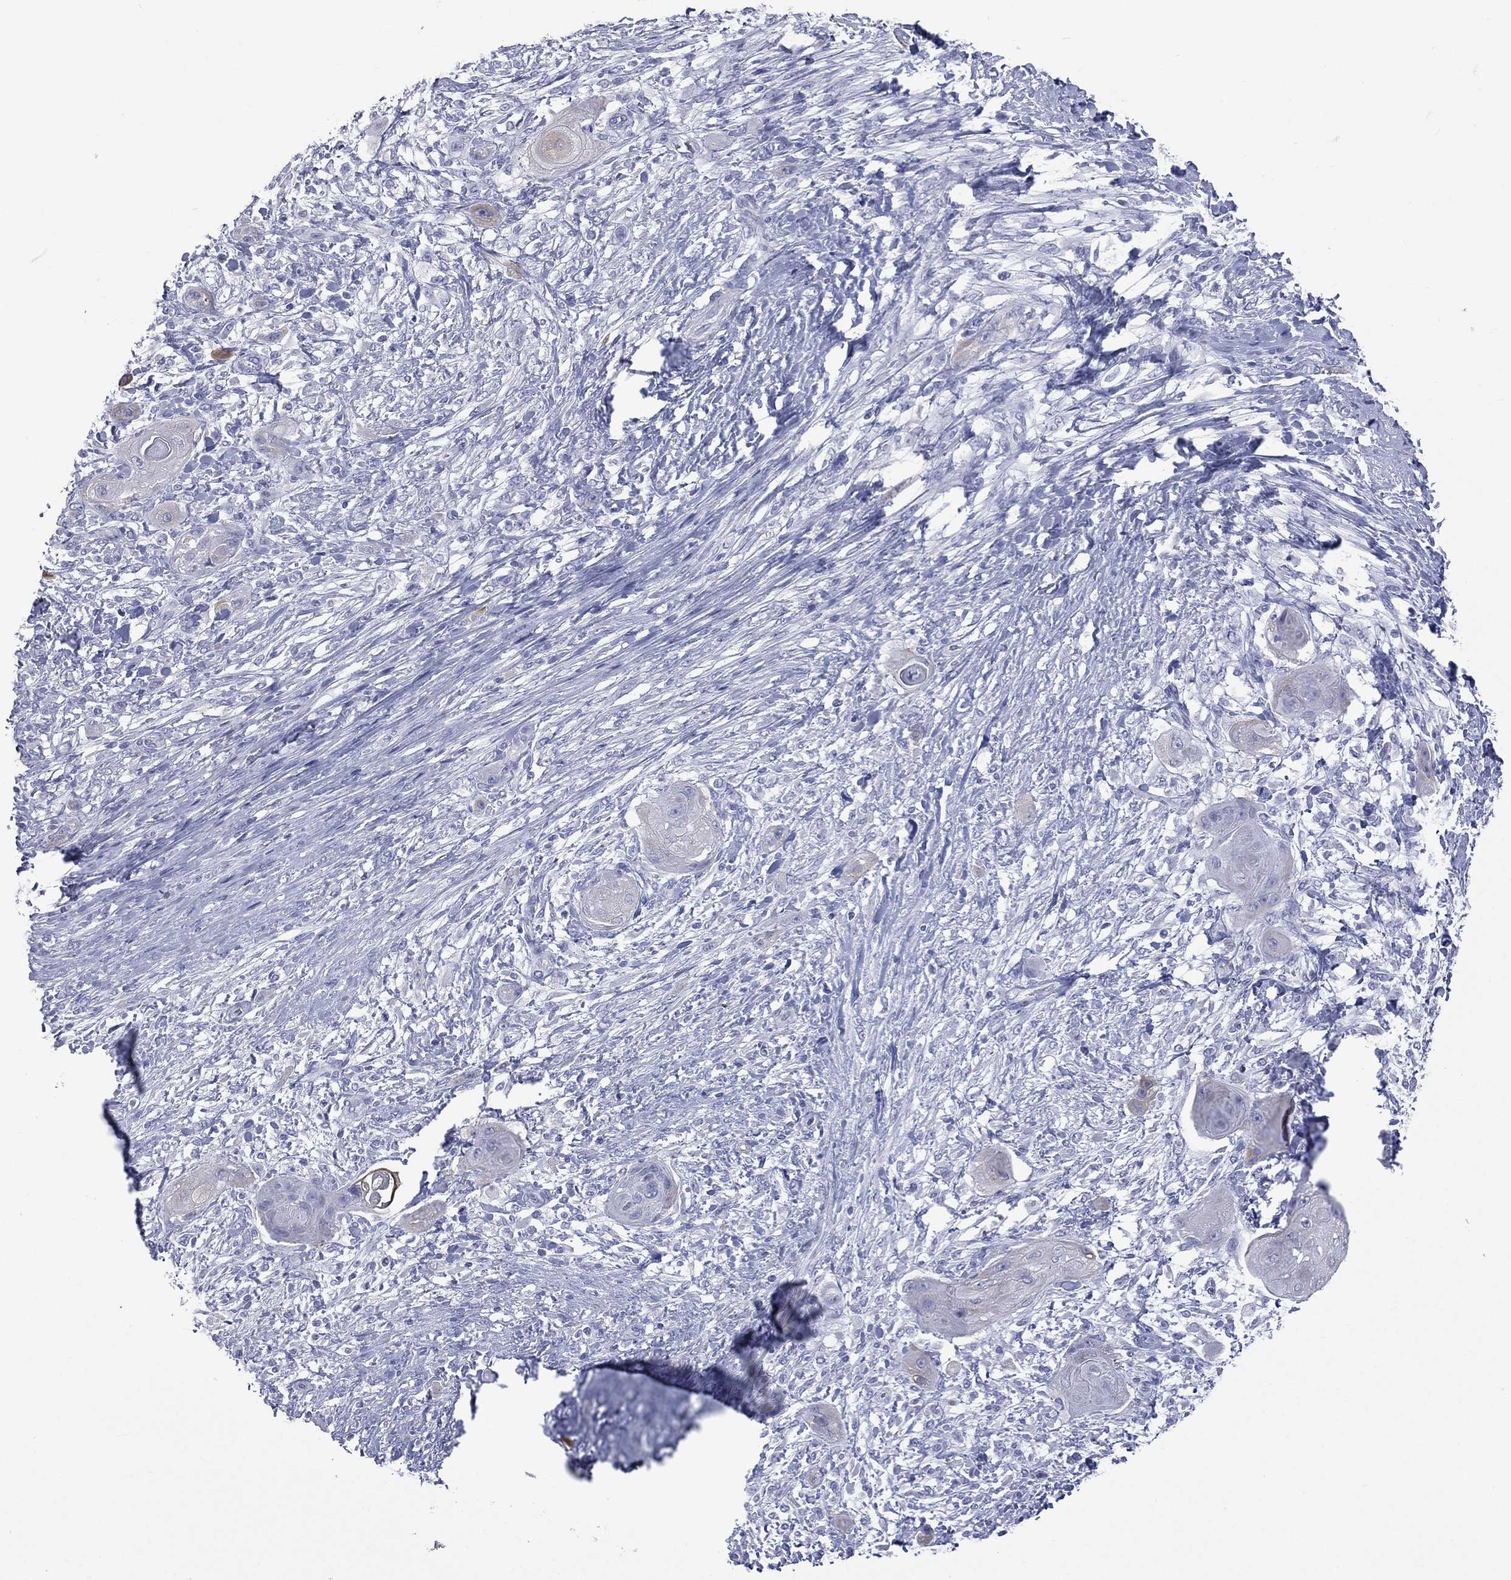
{"staining": {"intensity": "negative", "quantity": "none", "location": "none"}, "tissue": "skin cancer", "cell_type": "Tumor cells", "image_type": "cancer", "snomed": [{"axis": "morphology", "description": "Squamous cell carcinoma, NOS"}, {"axis": "topography", "description": "Skin"}], "caption": "High magnification brightfield microscopy of skin squamous cell carcinoma stained with DAB (brown) and counterstained with hematoxylin (blue): tumor cells show no significant positivity.", "gene": "CES2", "patient": {"sex": "male", "age": 62}}